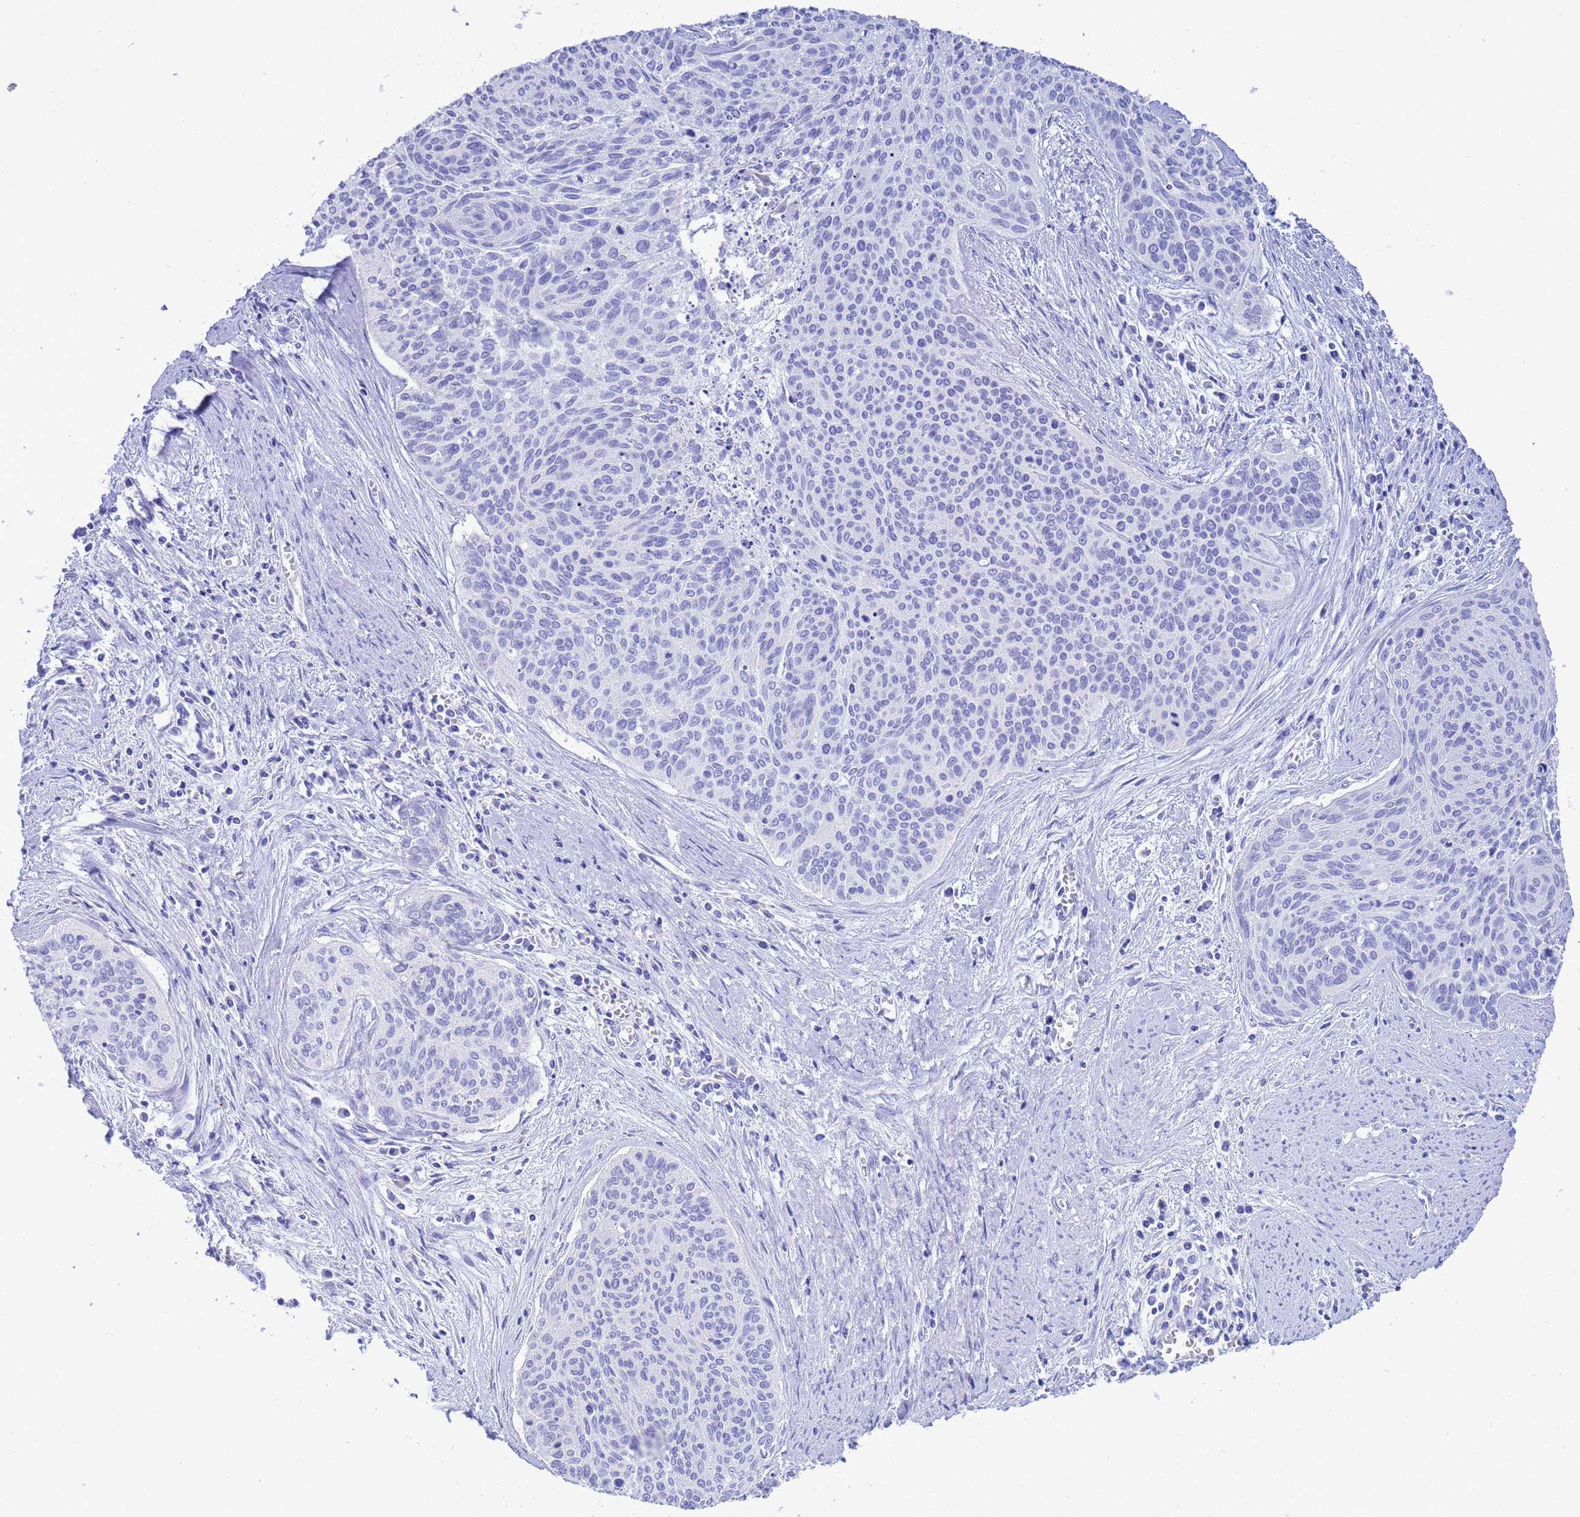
{"staining": {"intensity": "negative", "quantity": "none", "location": "none"}, "tissue": "cervical cancer", "cell_type": "Tumor cells", "image_type": "cancer", "snomed": [{"axis": "morphology", "description": "Squamous cell carcinoma, NOS"}, {"axis": "topography", "description": "Cervix"}], "caption": "Tumor cells are negative for brown protein staining in squamous cell carcinoma (cervical). The staining was performed using DAB to visualize the protein expression in brown, while the nuclei were stained in blue with hematoxylin (Magnification: 20x).", "gene": "GSTM1", "patient": {"sex": "female", "age": 55}}